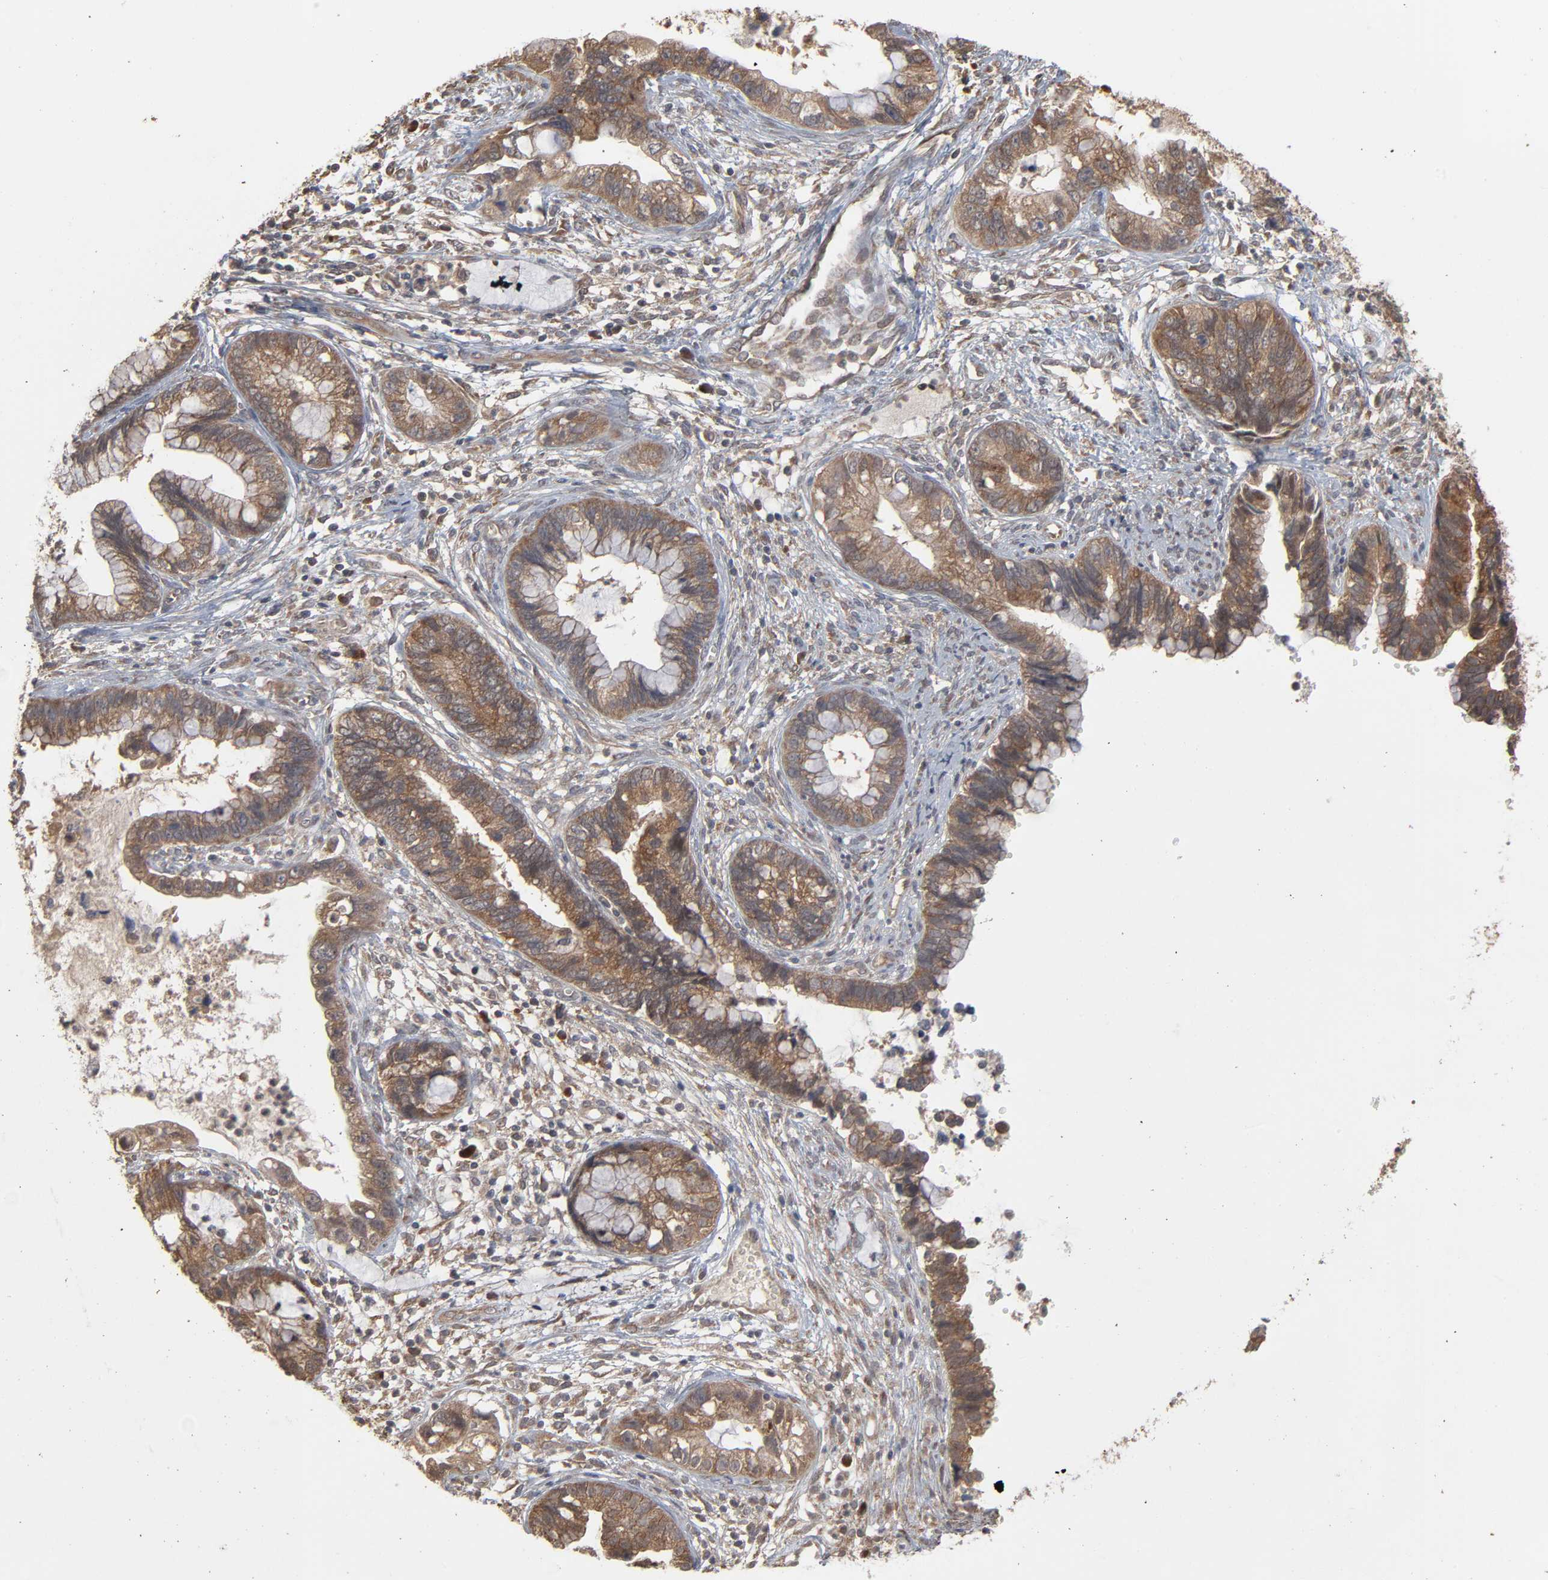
{"staining": {"intensity": "moderate", "quantity": ">75%", "location": "cytoplasmic/membranous"}, "tissue": "cervical cancer", "cell_type": "Tumor cells", "image_type": "cancer", "snomed": [{"axis": "morphology", "description": "Adenocarcinoma, NOS"}, {"axis": "topography", "description": "Cervix"}], "caption": "Moderate cytoplasmic/membranous positivity is appreciated in approximately >75% of tumor cells in cervical adenocarcinoma. Nuclei are stained in blue.", "gene": "SCFD1", "patient": {"sex": "female", "age": 44}}